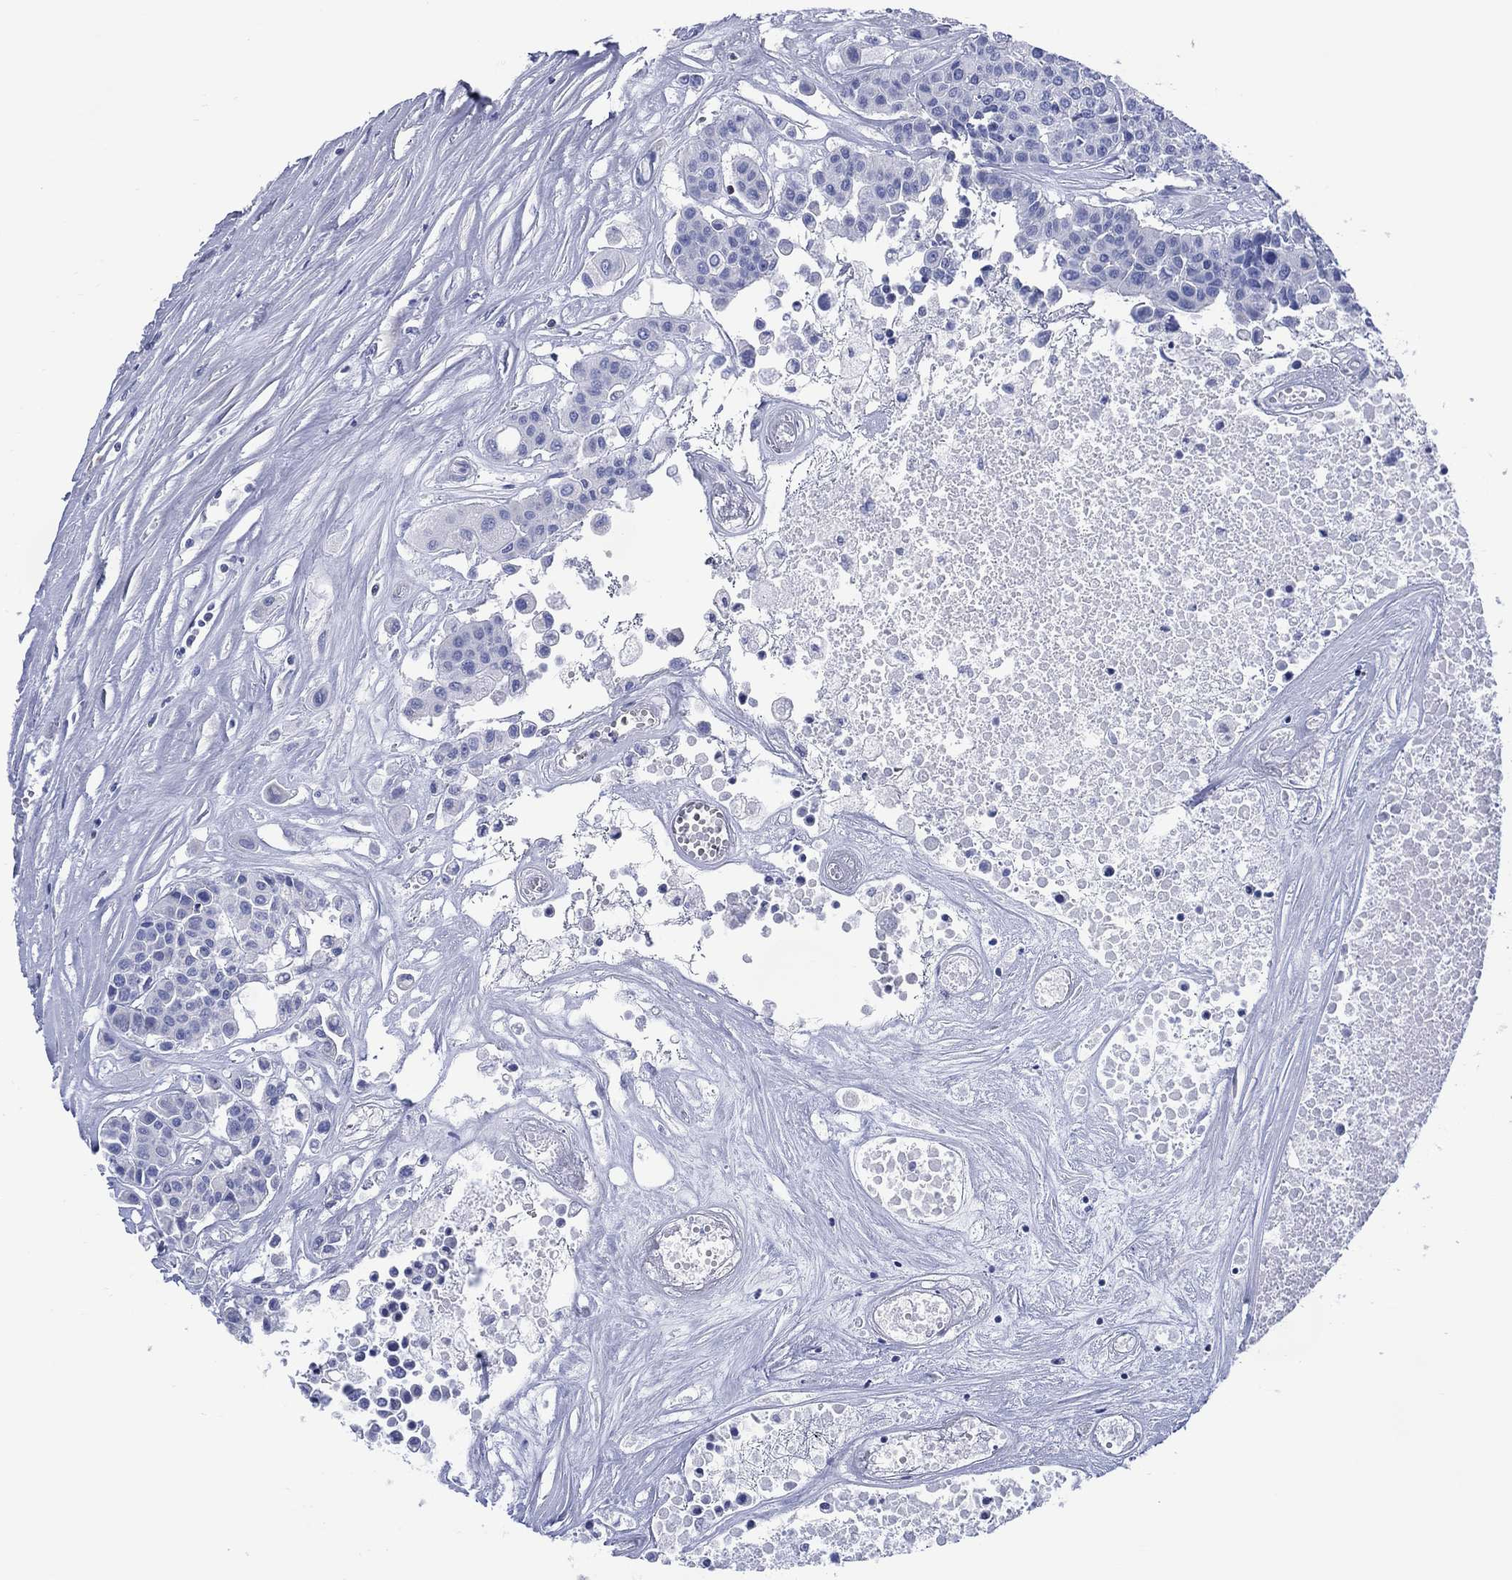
{"staining": {"intensity": "negative", "quantity": "none", "location": "none"}, "tissue": "carcinoid", "cell_type": "Tumor cells", "image_type": "cancer", "snomed": [{"axis": "morphology", "description": "Carcinoid, malignant, NOS"}, {"axis": "topography", "description": "Colon"}], "caption": "Micrograph shows no protein staining in tumor cells of carcinoid (malignant) tissue.", "gene": "DDI1", "patient": {"sex": "male", "age": 81}}